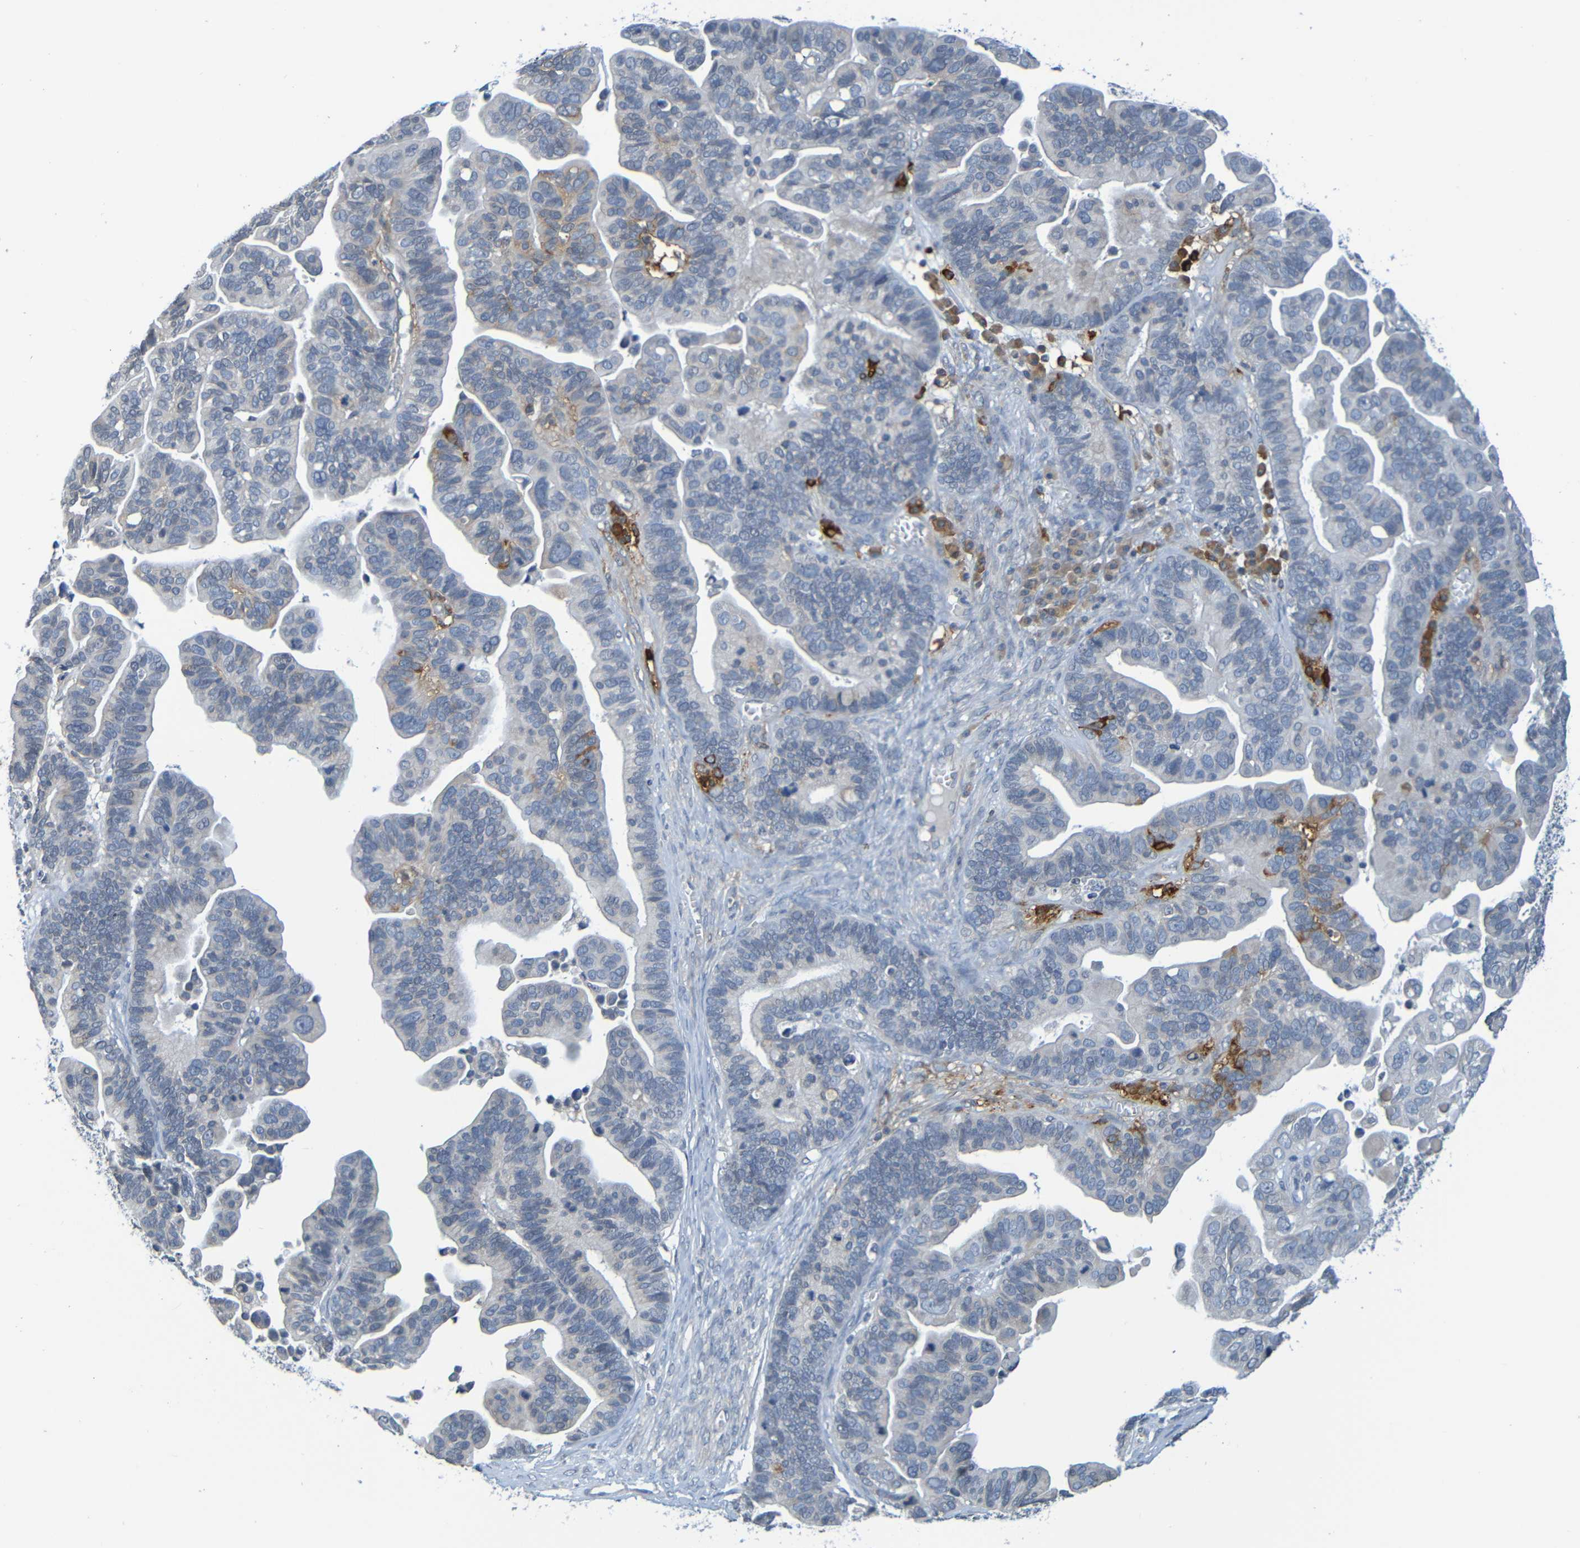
{"staining": {"intensity": "negative", "quantity": "none", "location": "none"}, "tissue": "ovarian cancer", "cell_type": "Tumor cells", "image_type": "cancer", "snomed": [{"axis": "morphology", "description": "Cystadenocarcinoma, serous, NOS"}, {"axis": "topography", "description": "Ovary"}], "caption": "An image of ovarian cancer stained for a protein demonstrates no brown staining in tumor cells. (DAB immunohistochemistry, high magnification).", "gene": "C3AR1", "patient": {"sex": "female", "age": 56}}